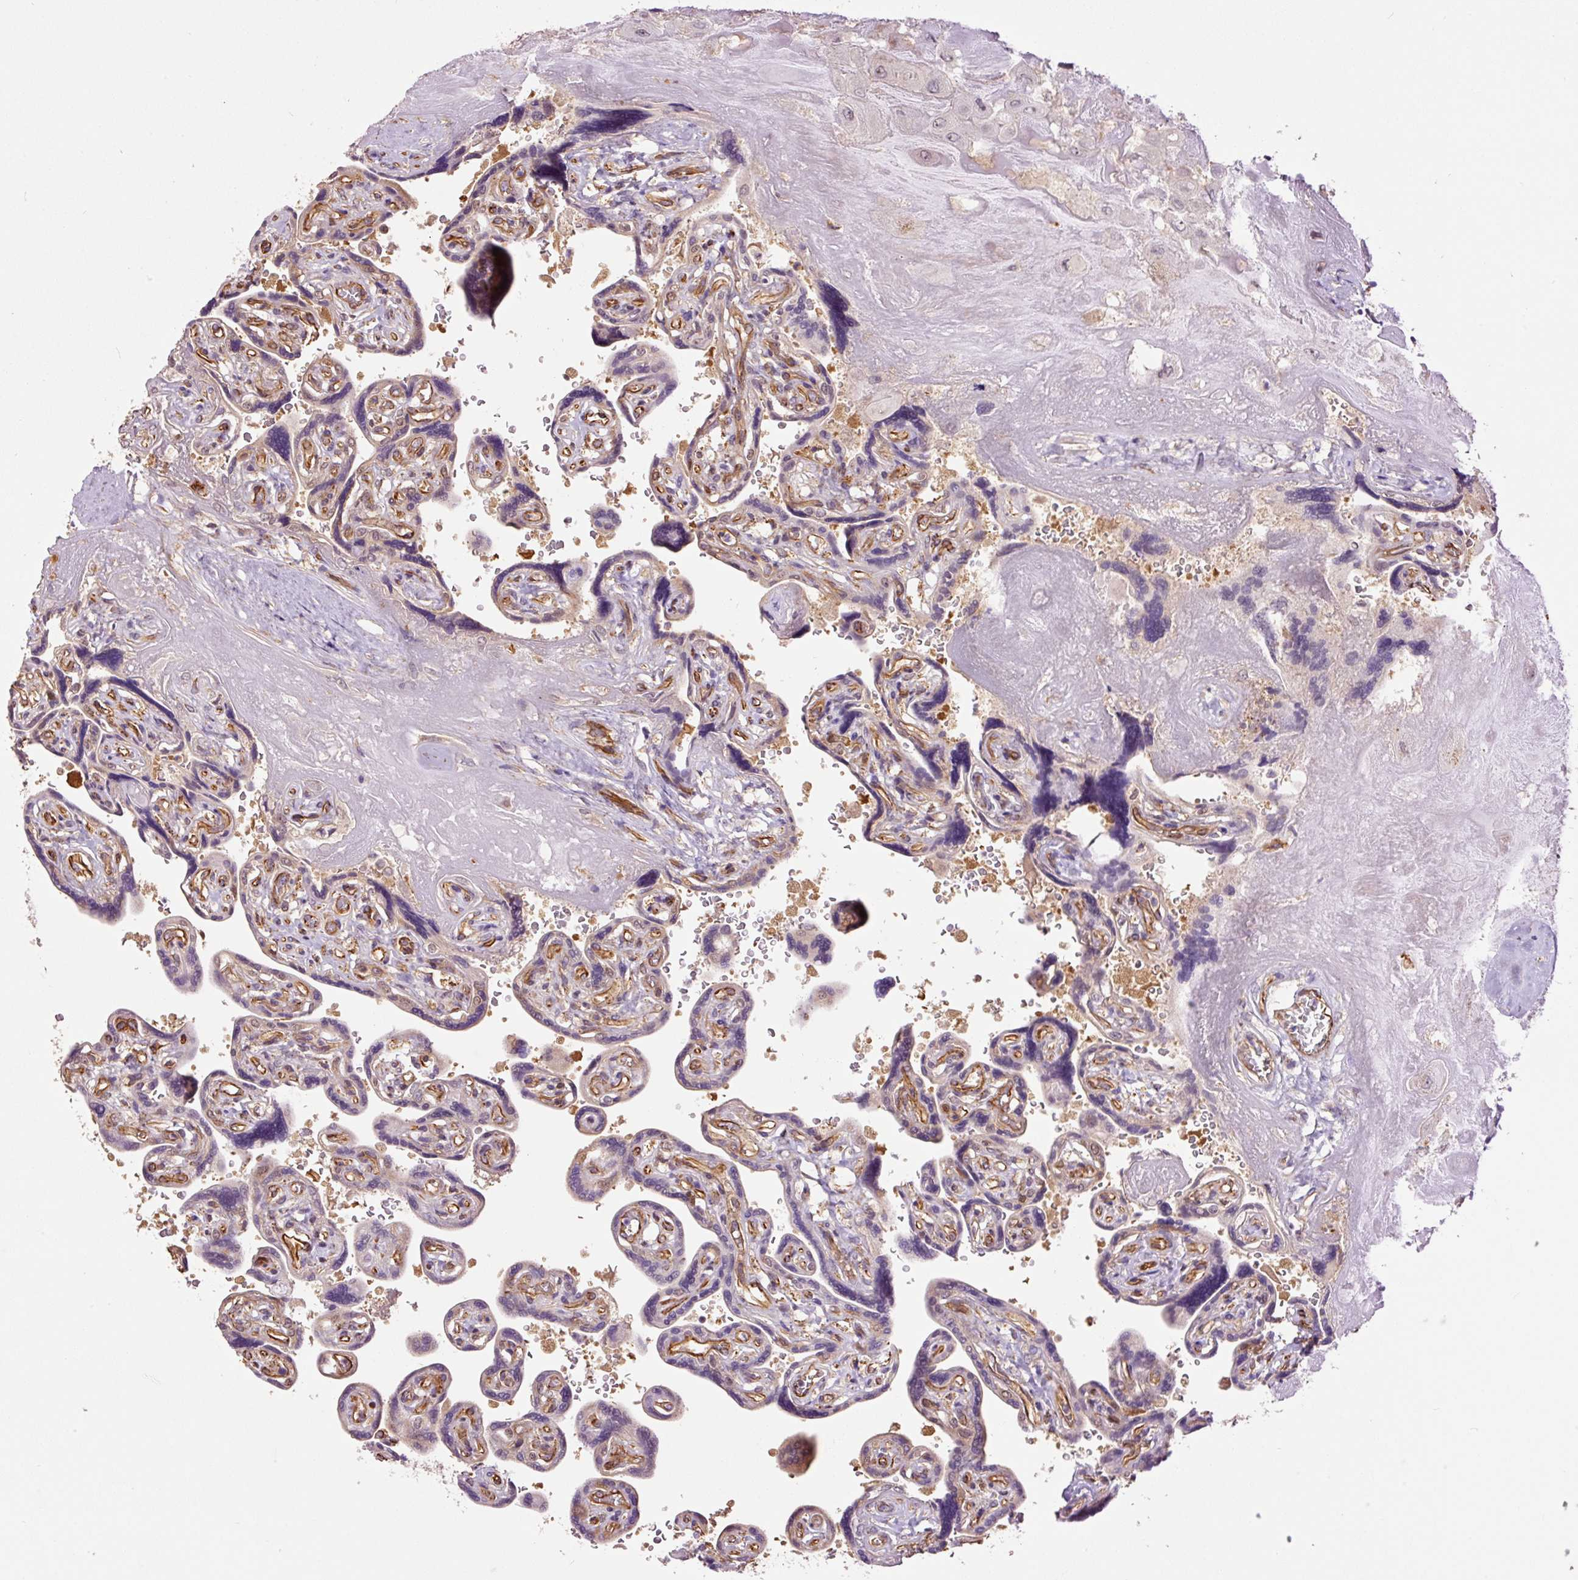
{"staining": {"intensity": "negative", "quantity": "none", "location": "none"}, "tissue": "placenta", "cell_type": "Trophoblastic cells", "image_type": "normal", "snomed": [{"axis": "morphology", "description": "Normal tissue, NOS"}, {"axis": "topography", "description": "Placenta"}], "caption": "Immunohistochemical staining of benign placenta demonstrates no significant expression in trophoblastic cells. Brightfield microscopy of IHC stained with DAB (3,3'-diaminobenzidine) (brown) and hematoxylin (blue), captured at high magnification.", "gene": "PCK2", "patient": {"sex": "female", "age": 32}}